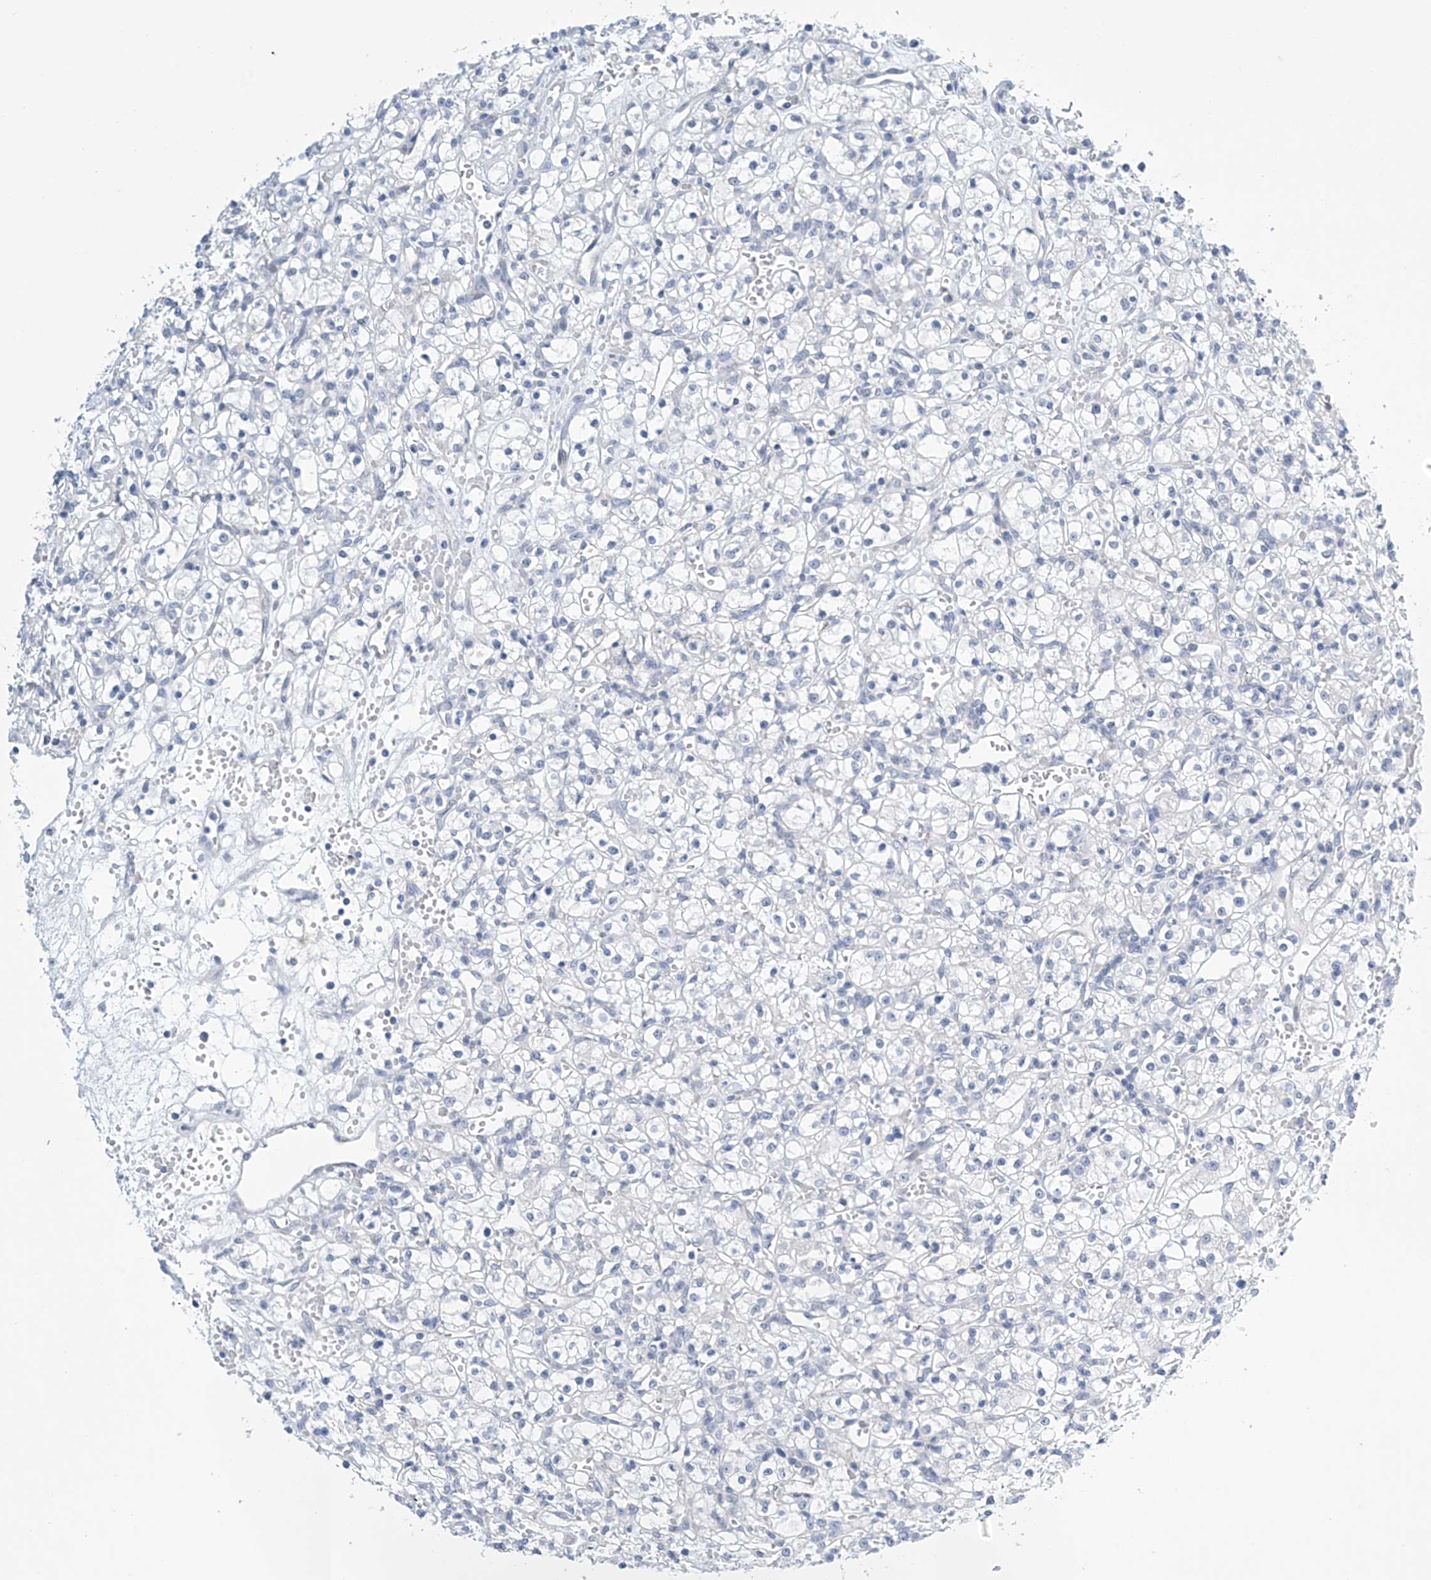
{"staining": {"intensity": "negative", "quantity": "none", "location": "none"}, "tissue": "renal cancer", "cell_type": "Tumor cells", "image_type": "cancer", "snomed": [{"axis": "morphology", "description": "Adenocarcinoma, NOS"}, {"axis": "topography", "description": "Kidney"}], "caption": "Tumor cells show no significant expression in renal cancer (adenocarcinoma).", "gene": "SLC35A5", "patient": {"sex": "female", "age": 59}}